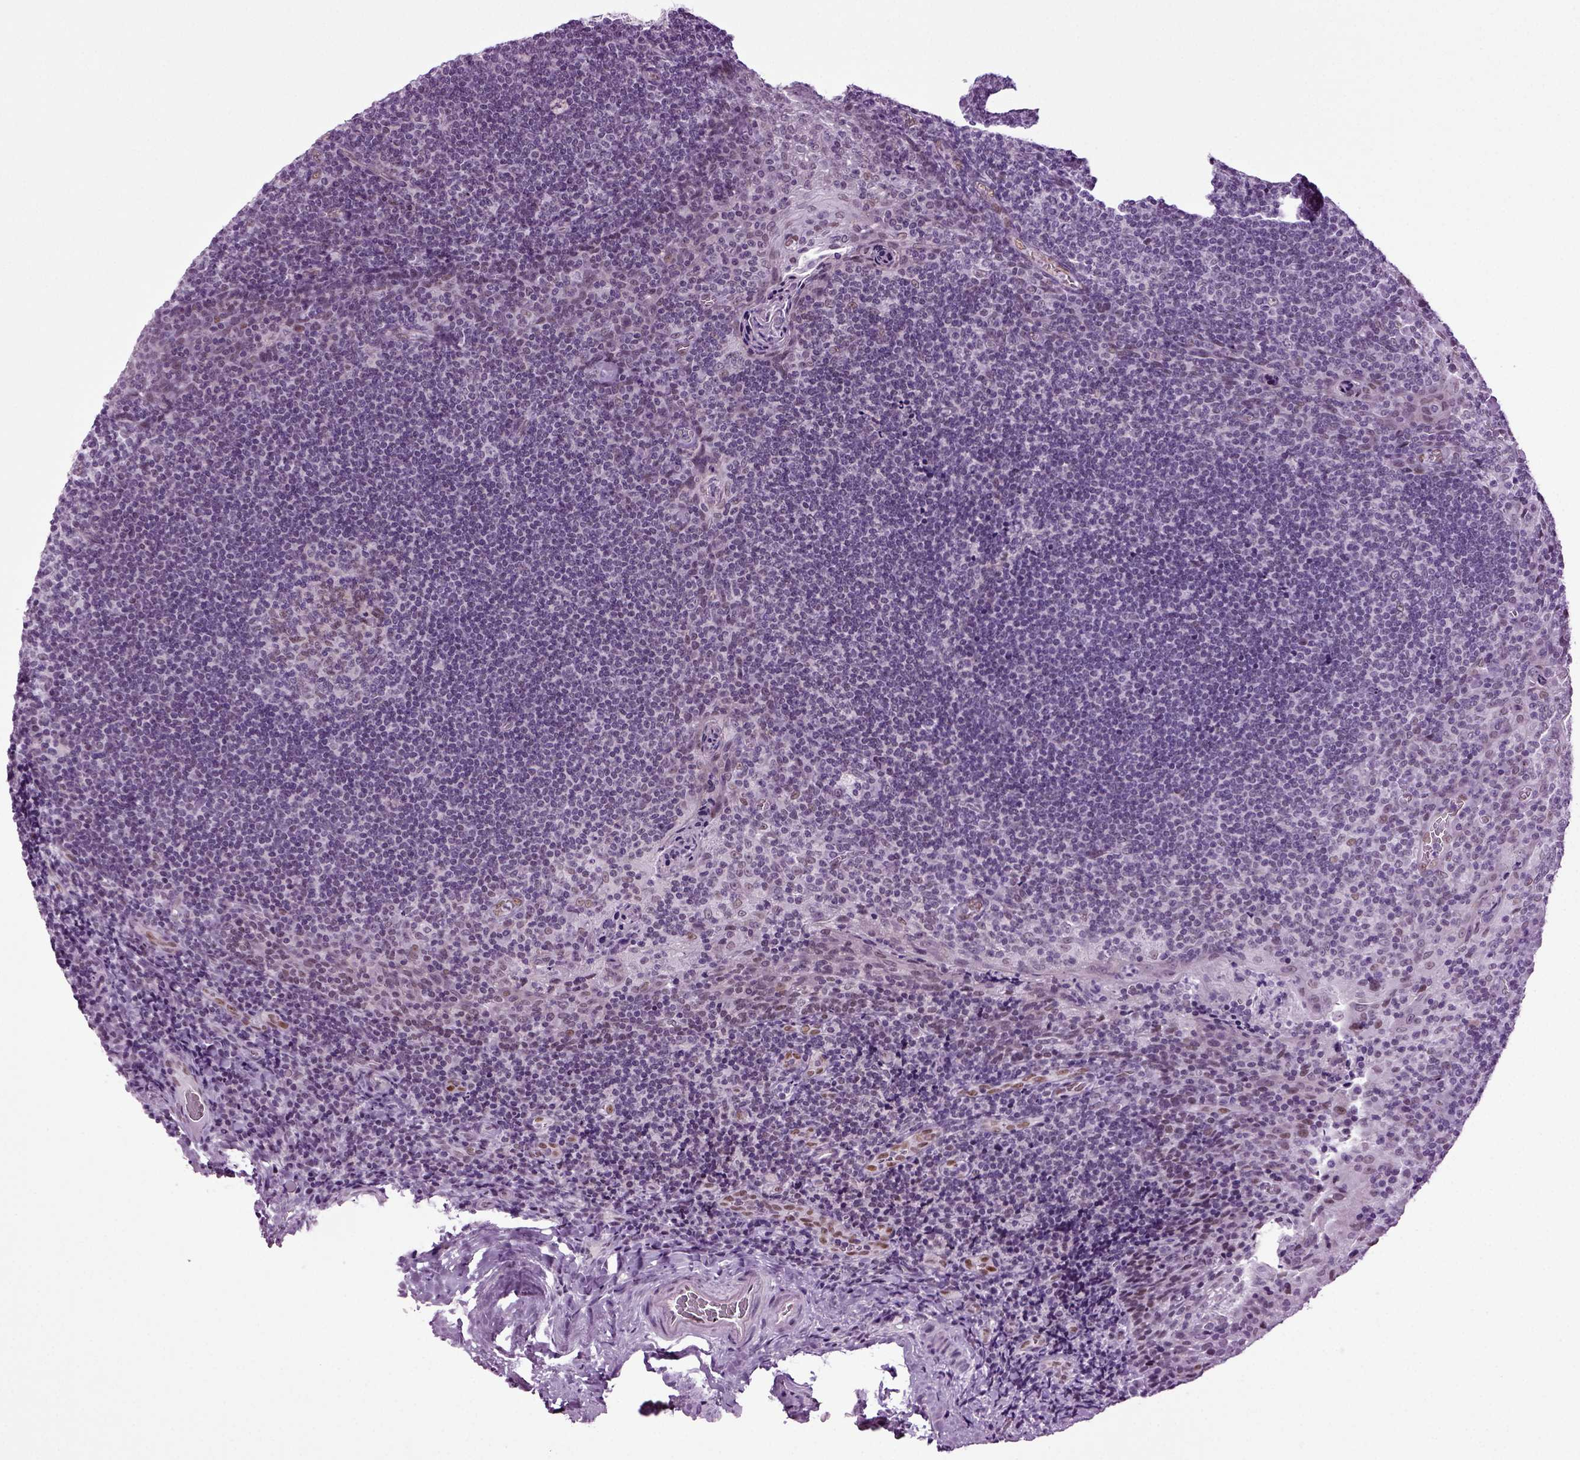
{"staining": {"intensity": "negative", "quantity": "none", "location": "none"}, "tissue": "tonsil", "cell_type": "Germinal center cells", "image_type": "normal", "snomed": [{"axis": "morphology", "description": "Normal tissue, NOS"}, {"axis": "morphology", "description": "Inflammation, NOS"}, {"axis": "topography", "description": "Tonsil"}], "caption": "The image reveals no significant positivity in germinal center cells of tonsil. (DAB (3,3'-diaminobenzidine) immunohistochemistry (IHC) visualized using brightfield microscopy, high magnification).", "gene": "RFX3", "patient": {"sex": "female", "age": 31}}